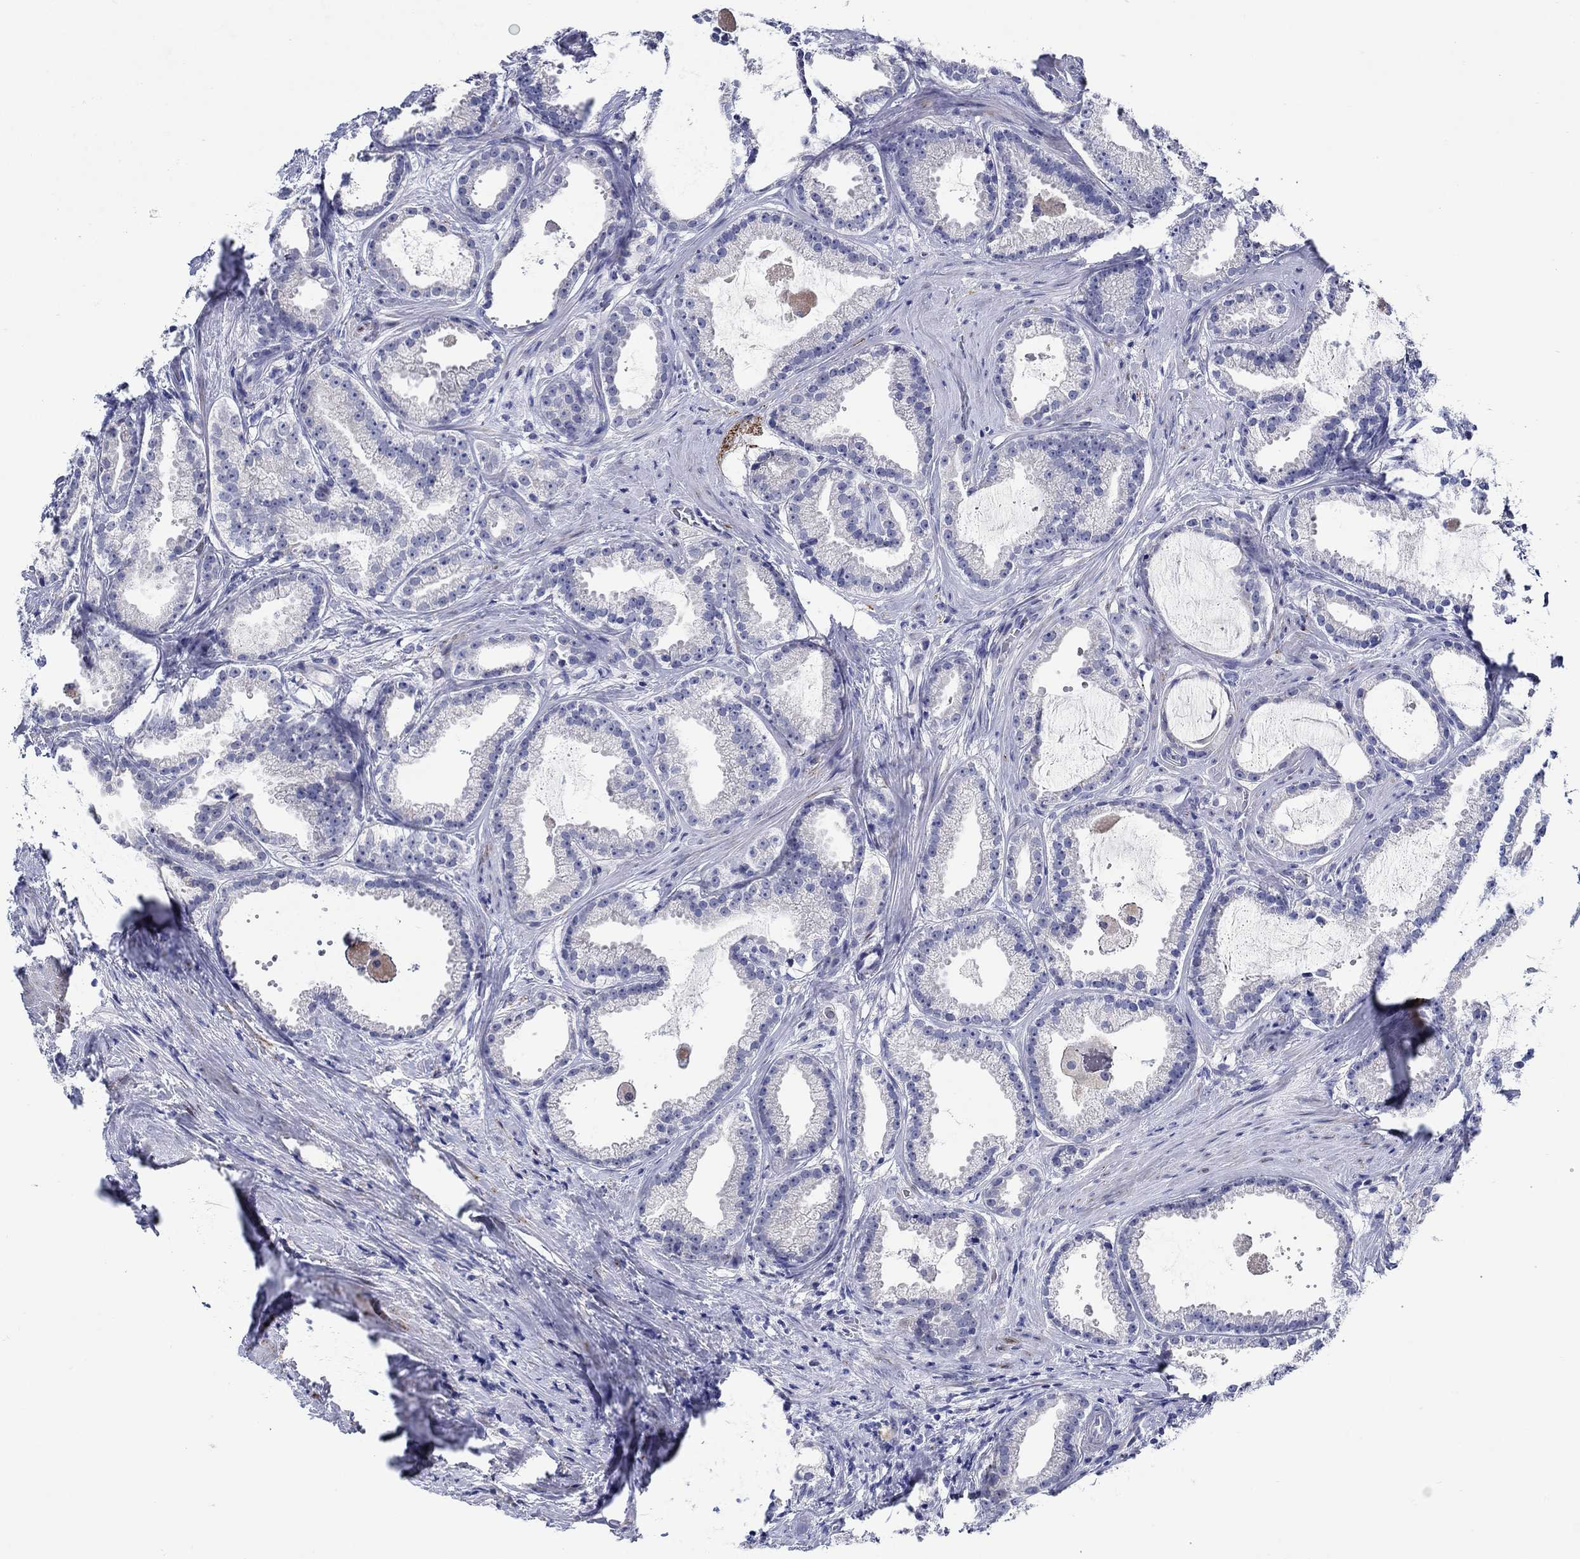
{"staining": {"intensity": "negative", "quantity": "none", "location": "none"}, "tissue": "prostate cancer", "cell_type": "Tumor cells", "image_type": "cancer", "snomed": [{"axis": "morphology", "description": "Adenocarcinoma, NOS"}, {"axis": "morphology", "description": "Adenocarcinoma, High grade"}, {"axis": "topography", "description": "Prostate"}], "caption": "A histopathology image of human adenocarcinoma (prostate) is negative for staining in tumor cells.", "gene": "MC2R", "patient": {"sex": "male", "age": 64}}